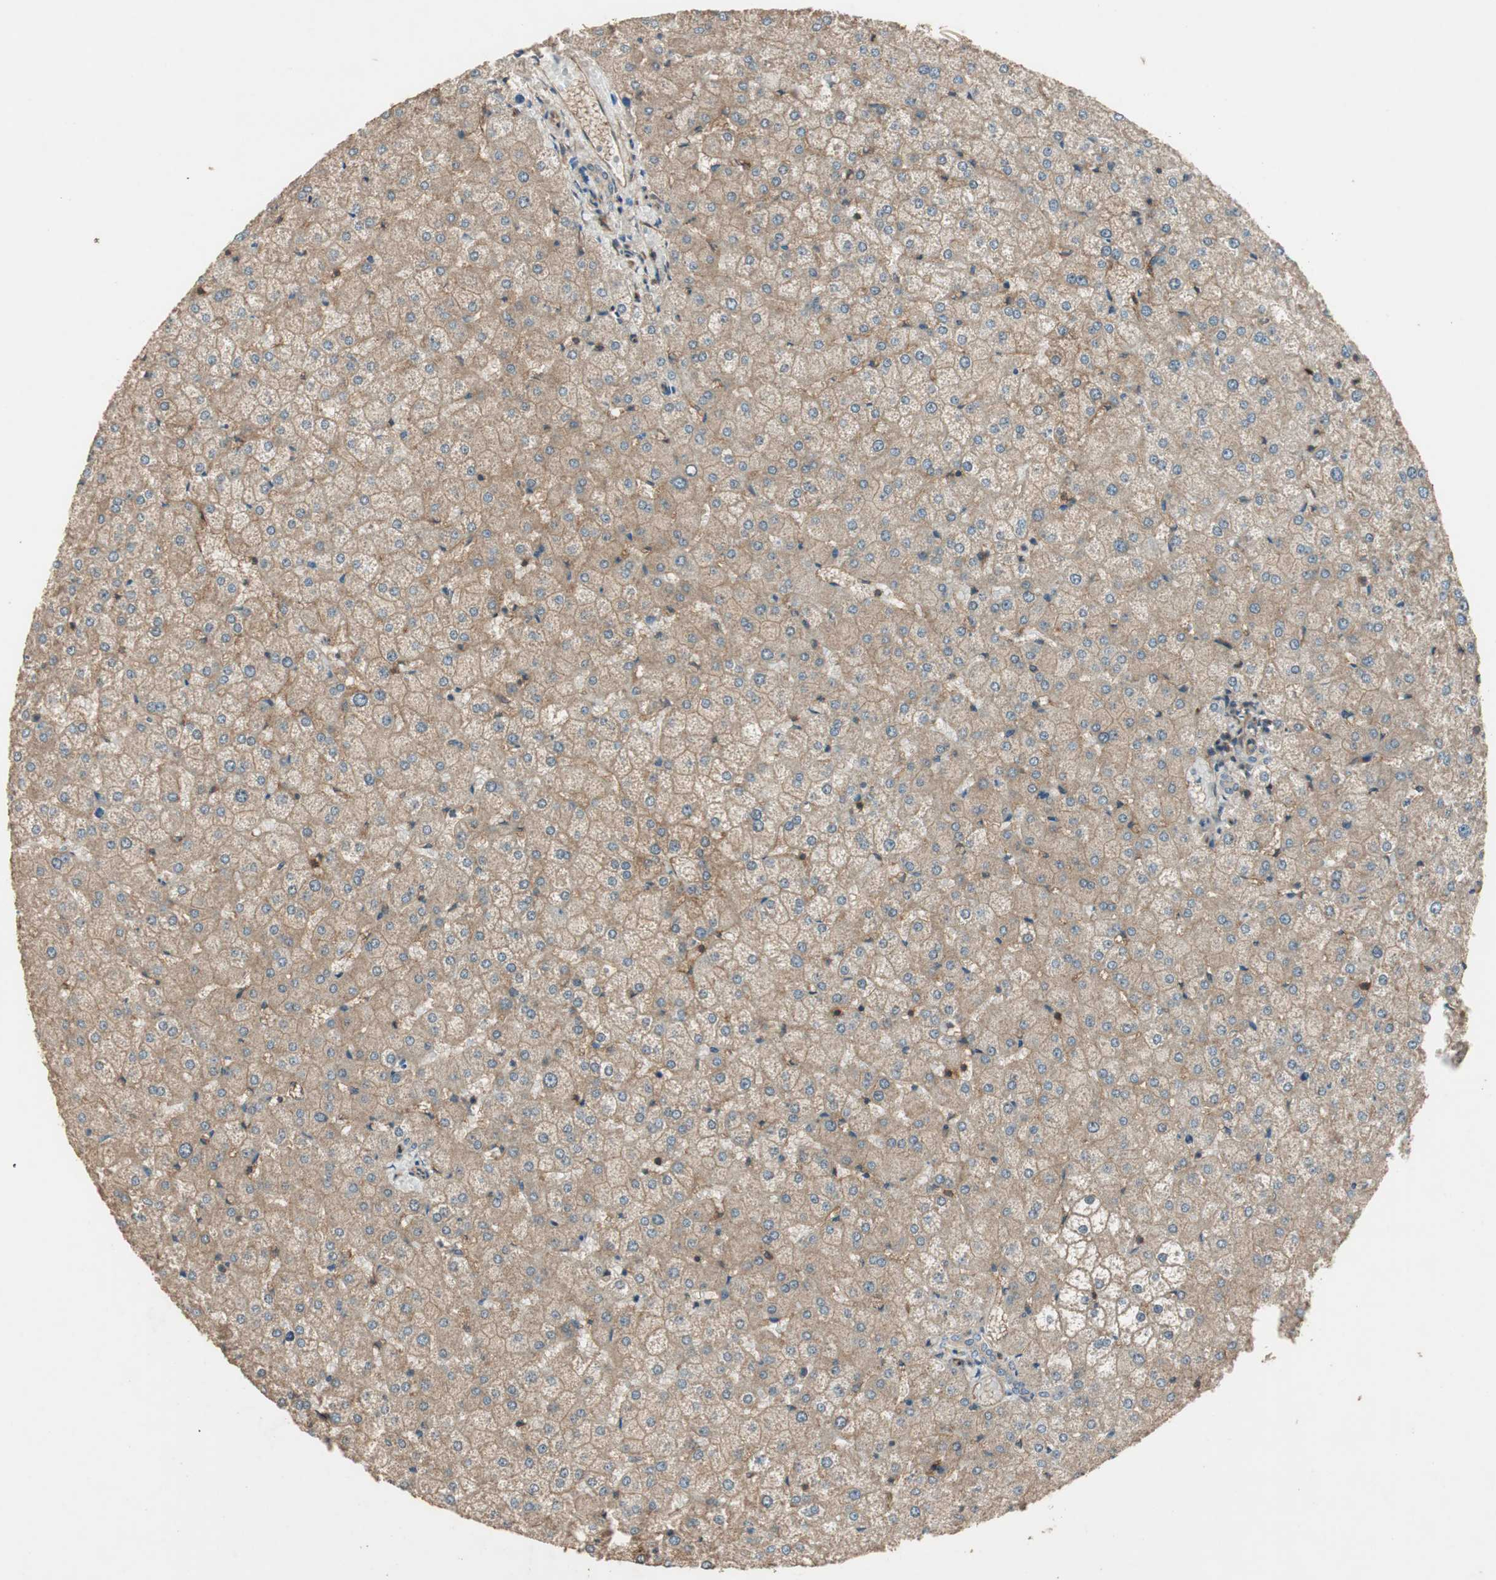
{"staining": {"intensity": "weak", "quantity": ">75%", "location": "cytoplasmic/membranous"}, "tissue": "liver", "cell_type": "Cholangiocytes", "image_type": "normal", "snomed": [{"axis": "morphology", "description": "Normal tissue, NOS"}, {"axis": "topography", "description": "Liver"}], "caption": "A photomicrograph showing weak cytoplasmic/membranous expression in about >75% of cholangiocytes in unremarkable liver, as visualized by brown immunohistochemical staining.", "gene": "BTN3A3", "patient": {"sex": "female", "age": 32}}